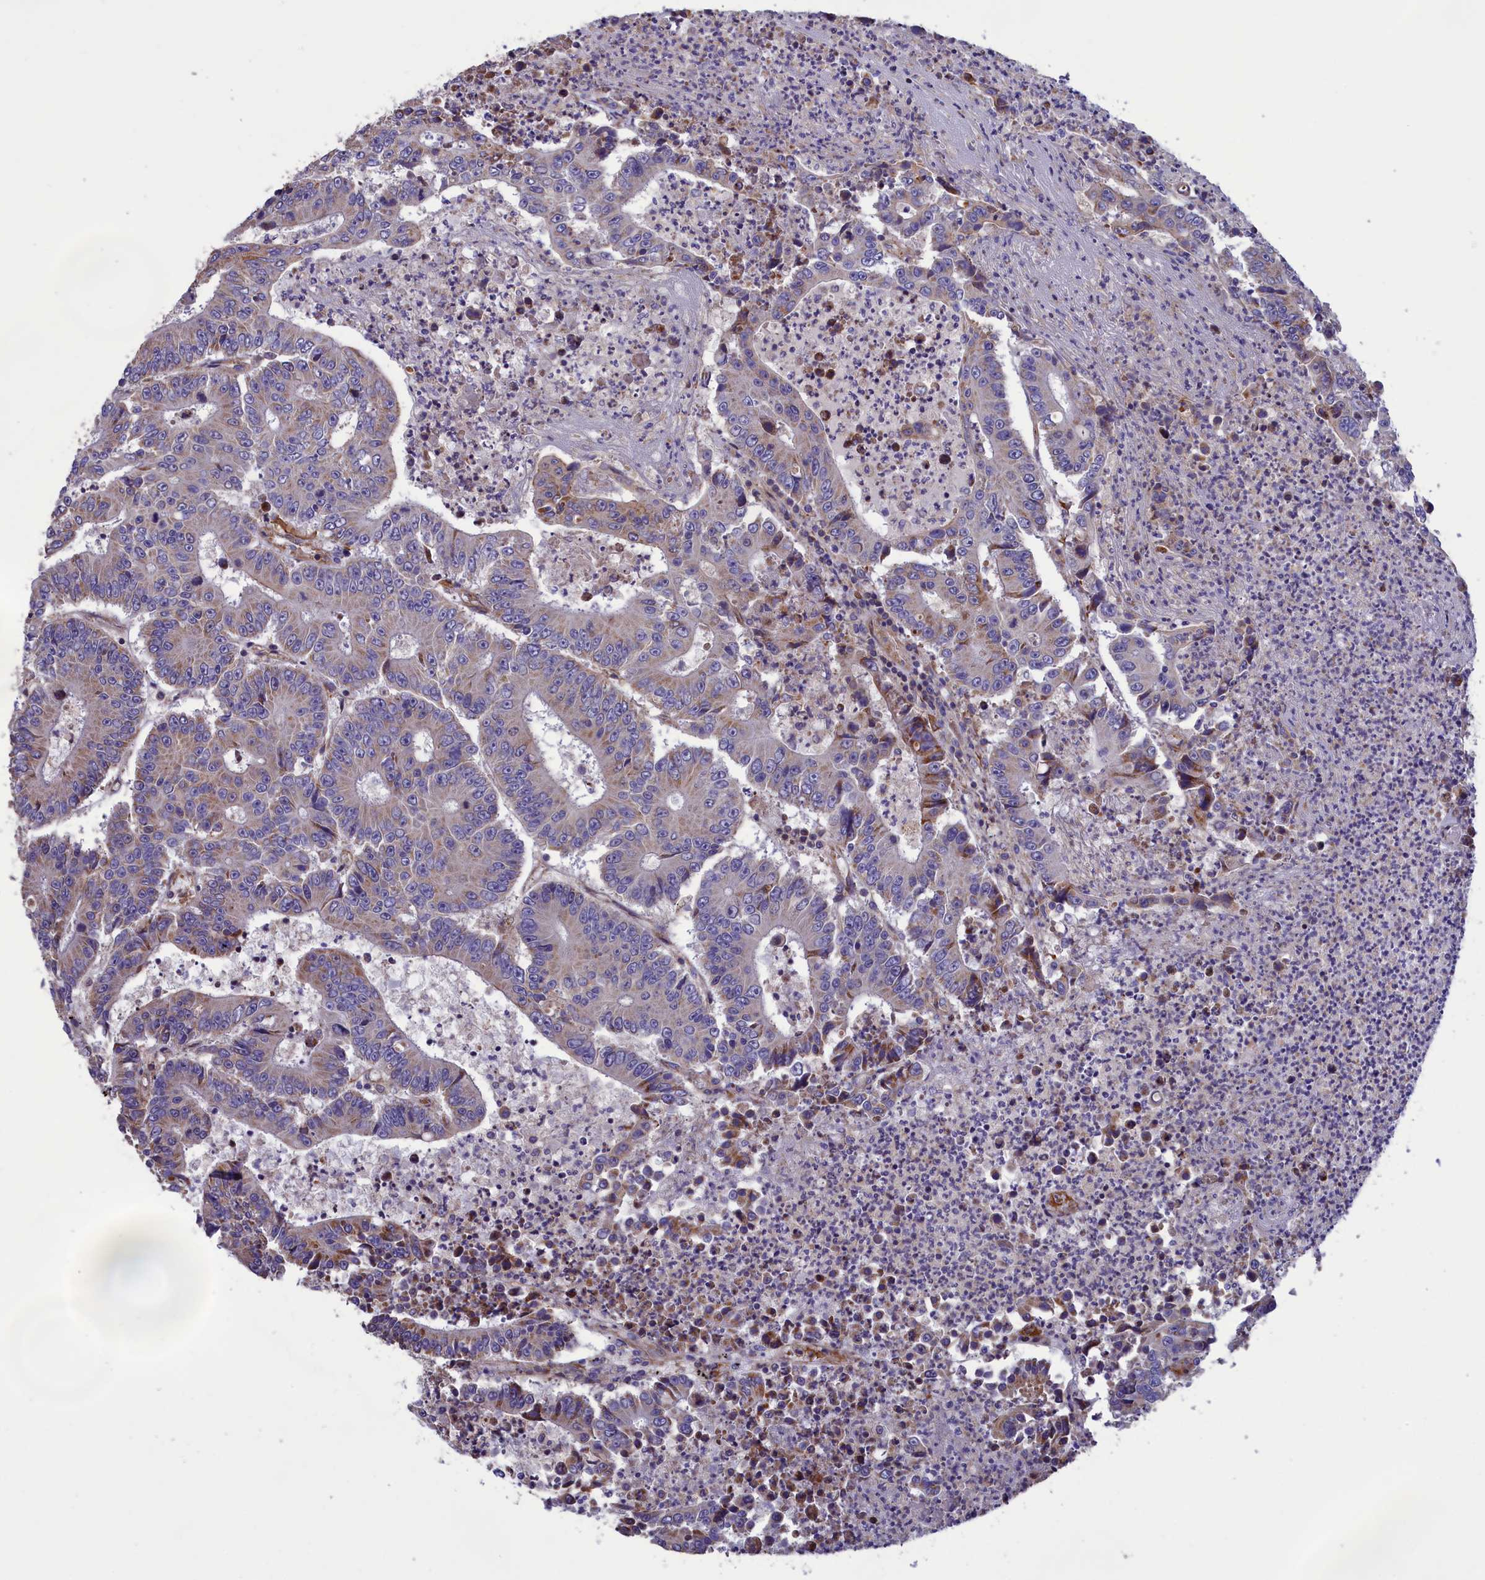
{"staining": {"intensity": "weak", "quantity": "<25%", "location": "cytoplasmic/membranous"}, "tissue": "colorectal cancer", "cell_type": "Tumor cells", "image_type": "cancer", "snomed": [{"axis": "morphology", "description": "Adenocarcinoma, NOS"}, {"axis": "topography", "description": "Colon"}], "caption": "Tumor cells are negative for protein expression in human colorectal cancer.", "gene": "AMDHD2", "patient": {"sex": "male", "age": 83}}